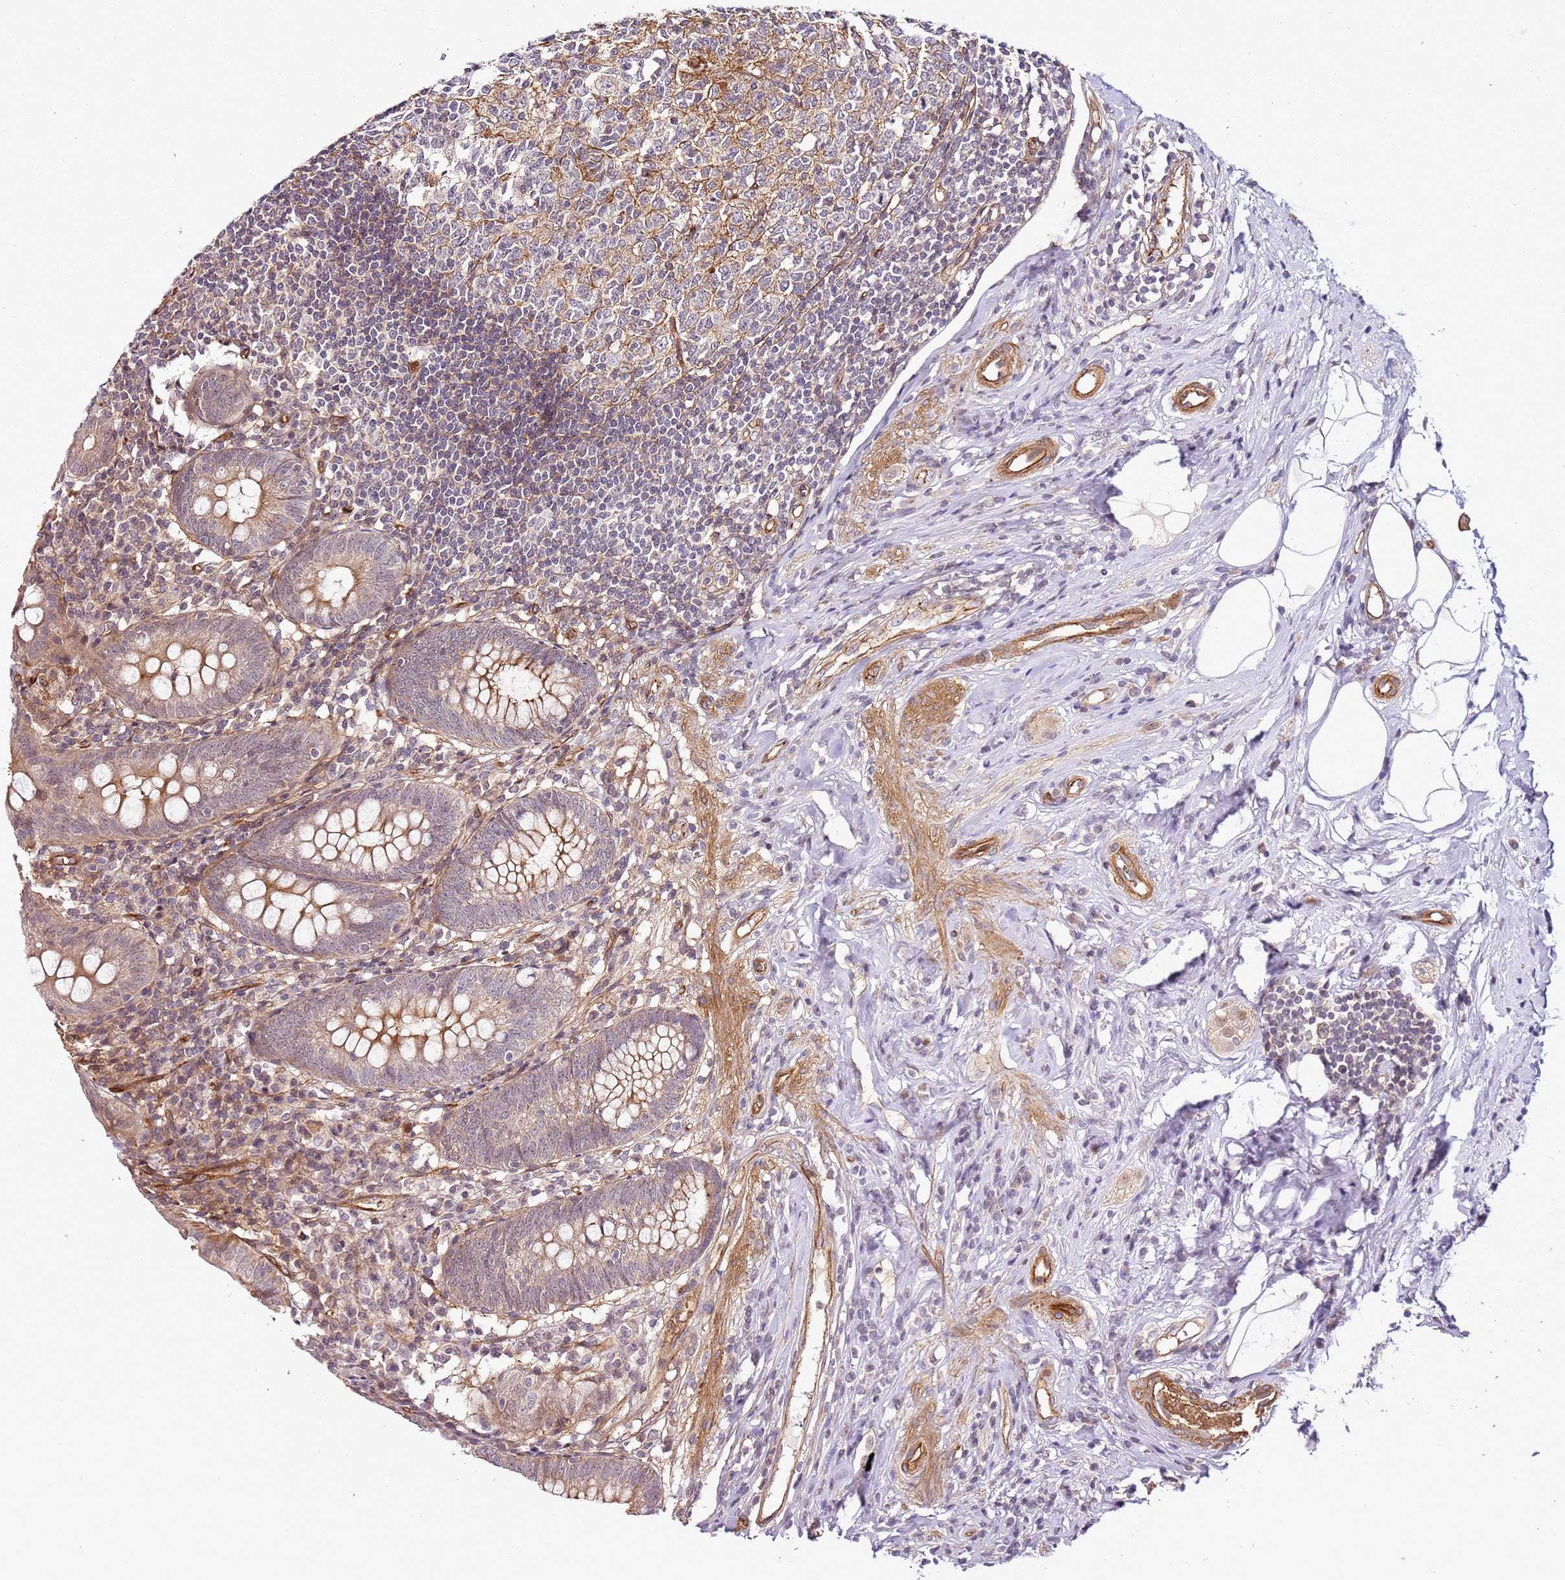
{"staining": {"intensity": "weak", "quantity": "25%-75%", "location": "cytoplasmic/membranous"}, "tissue": "appendix", "cell_type": "Glandular cells", "image_type": "normal", "snomed": [{"axis": "morphology", "description": "Normal tissue, NOS"}, {"axis": "topography", "description": "Appendix"}], "caption": "Immunohistochemical staining of benign appendix exhibits weak cytoplasmic/membranous protein staining in about 25%-75% of glandular cells.", "gene": "CCNYL1", "patient": {"sex": "female", "age": 54}}